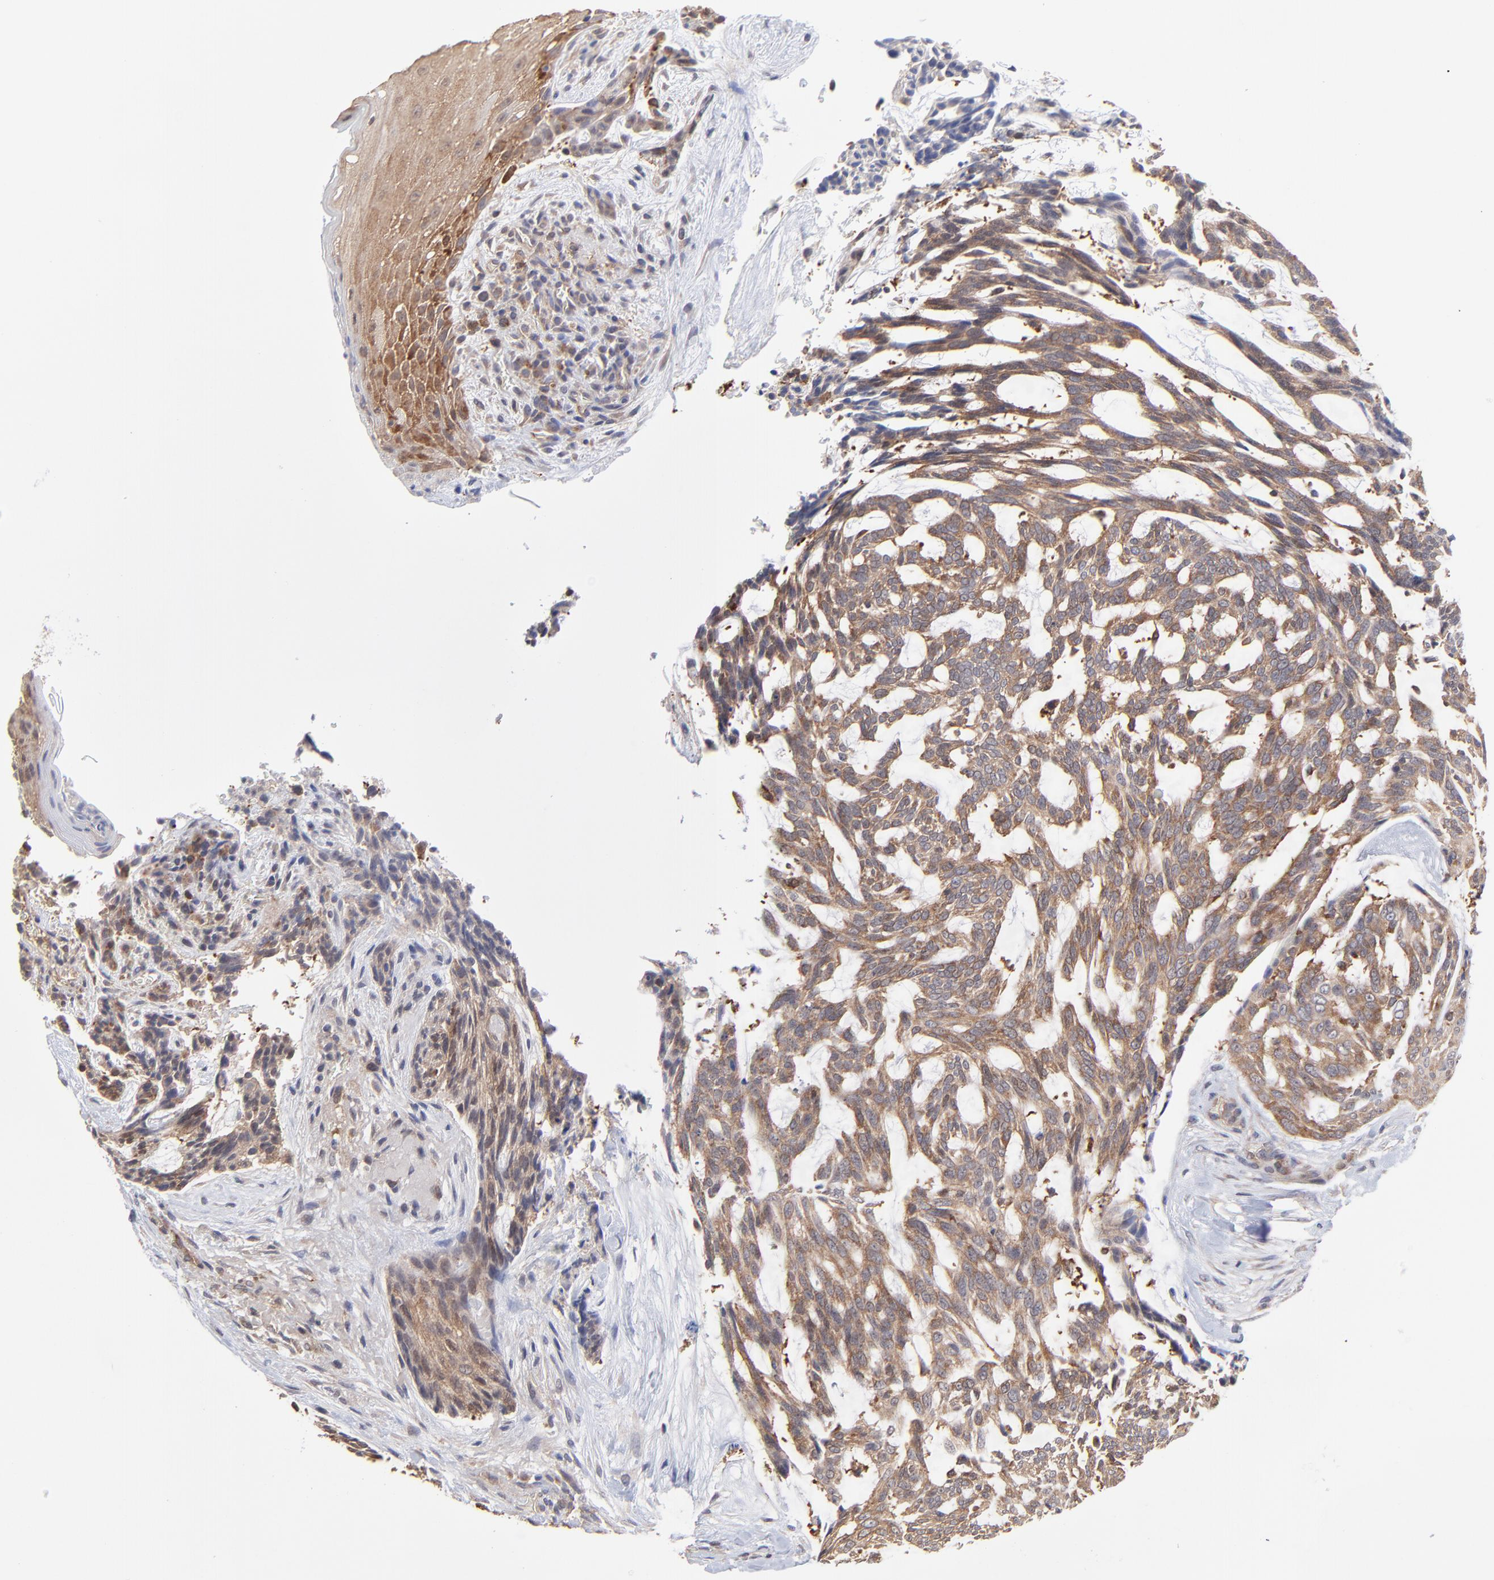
{"staining": {"intensity": "moderate", "quantity": ">75%", "location": "cytoplasmic/membranous"}, "tissue": "skin cancer", "cell_type": "Tumor cells", "image_type": "cancer", "snomed": [{"axis": "morphology", "description": "Normal tissue, NOS"}, {"axis": "morphology", "description": "Basal cell carcinoma"}, {"axis": "topography", "description": "Skin"}], "caption": "Human skin basal cell carcinoma stained with a protein marker demonstrates moderate staining in tumor cells.", "gene": "GART", "patient": {"sex": "female", "age": 71}}